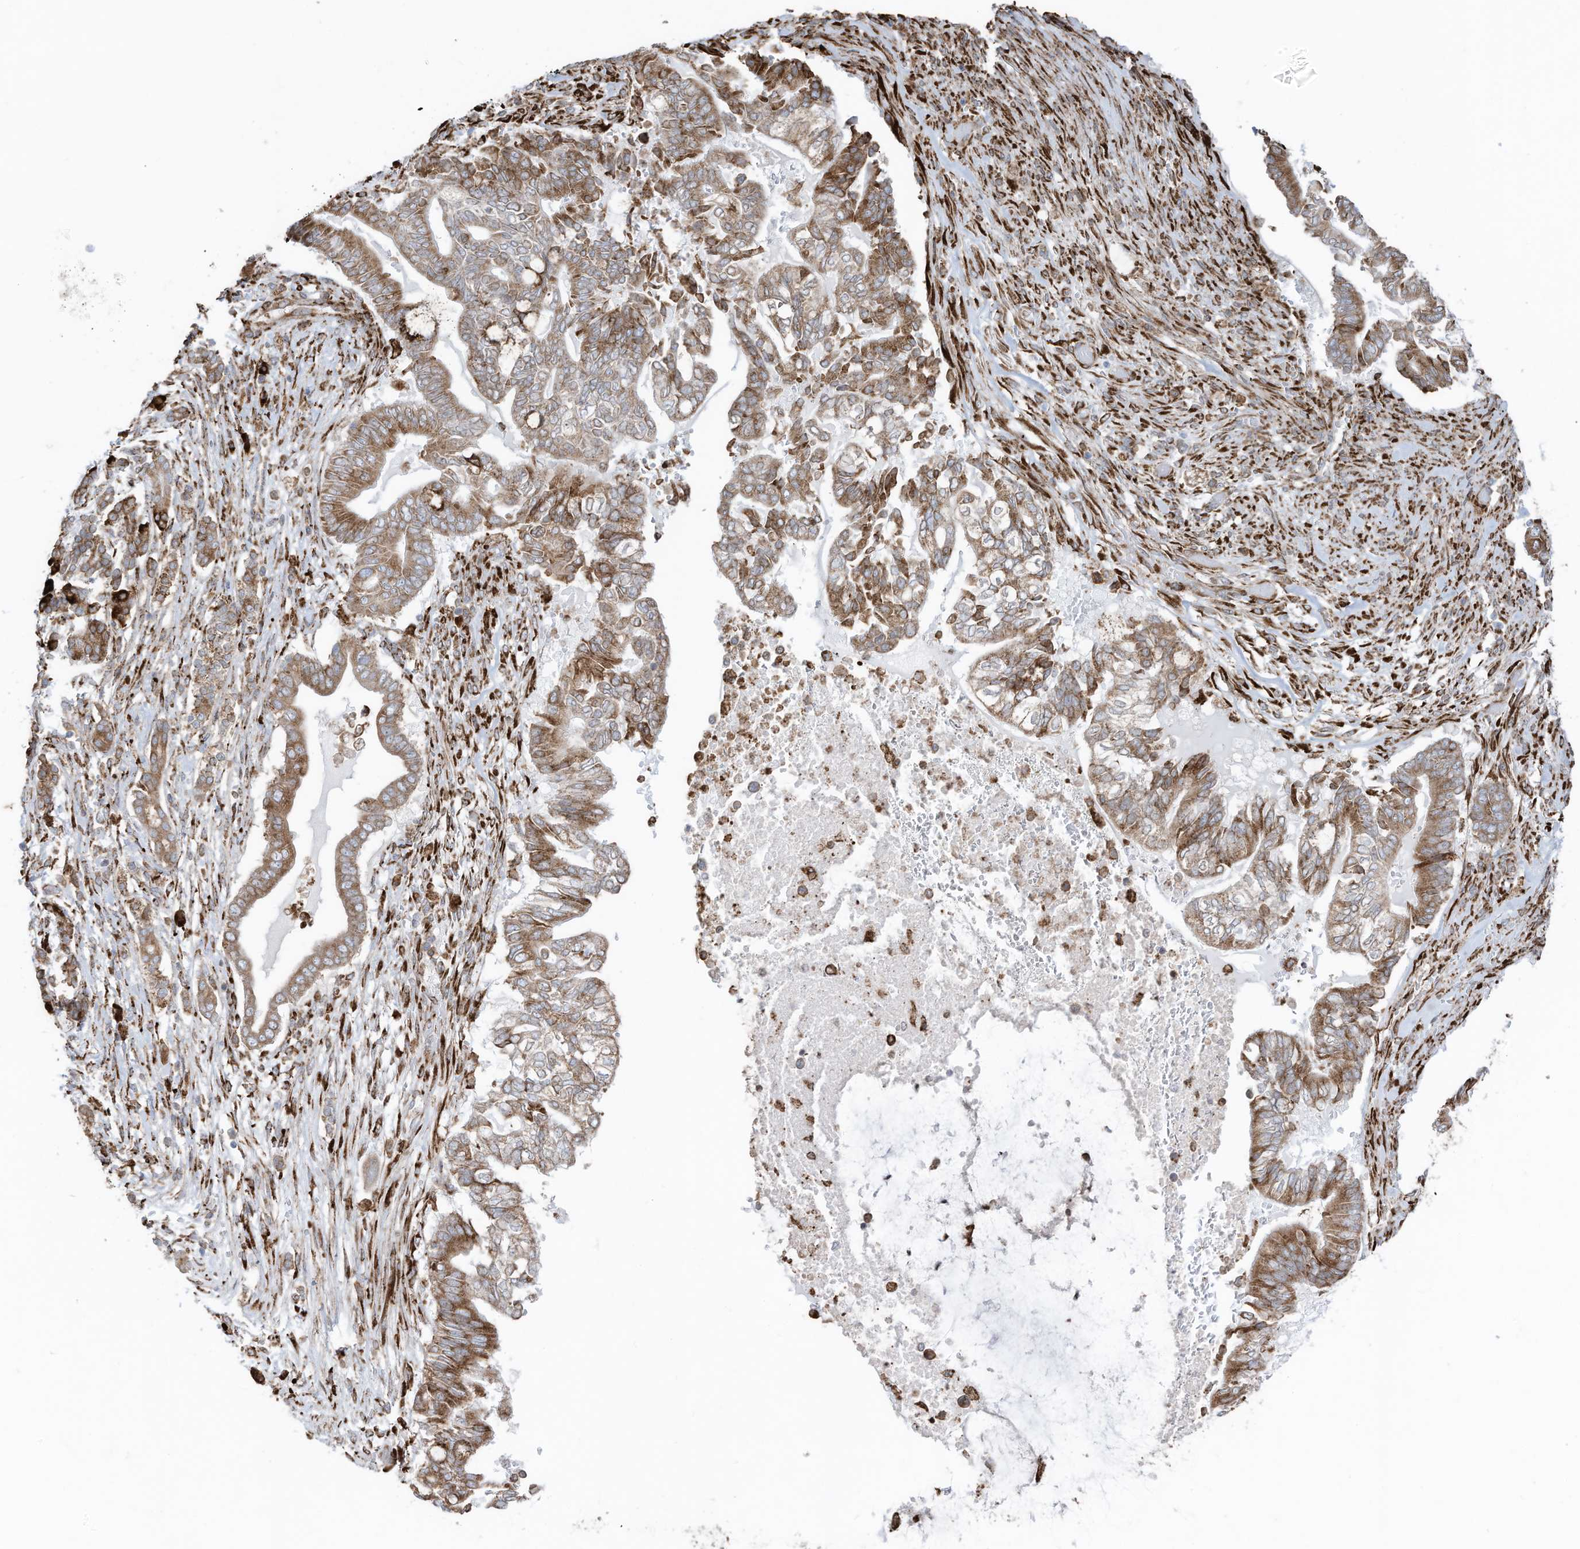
{"staining": {"intensity": "moderate", "quantity": ">75%", "location": "cytoplasmic/membranous"}, "tissue": "pancreatic cancer", "cell_type": "Tumor cells", "image_type": "cancer", "snomed": [{"axis": "morphology", "description": "Adenocarcinoma, NOS"}, {"axis": "topography", "description": "Pancreas"}], "caption": "There is medium levels of moderate cytoplasmic/membranous positivity in tumor cells of pancreatic adenocarcinoma, as demonstrated by immunohistochemical staining (brown color).", "gene": "ZNF354C", "patient": {"sex": "male", "age": 68}}